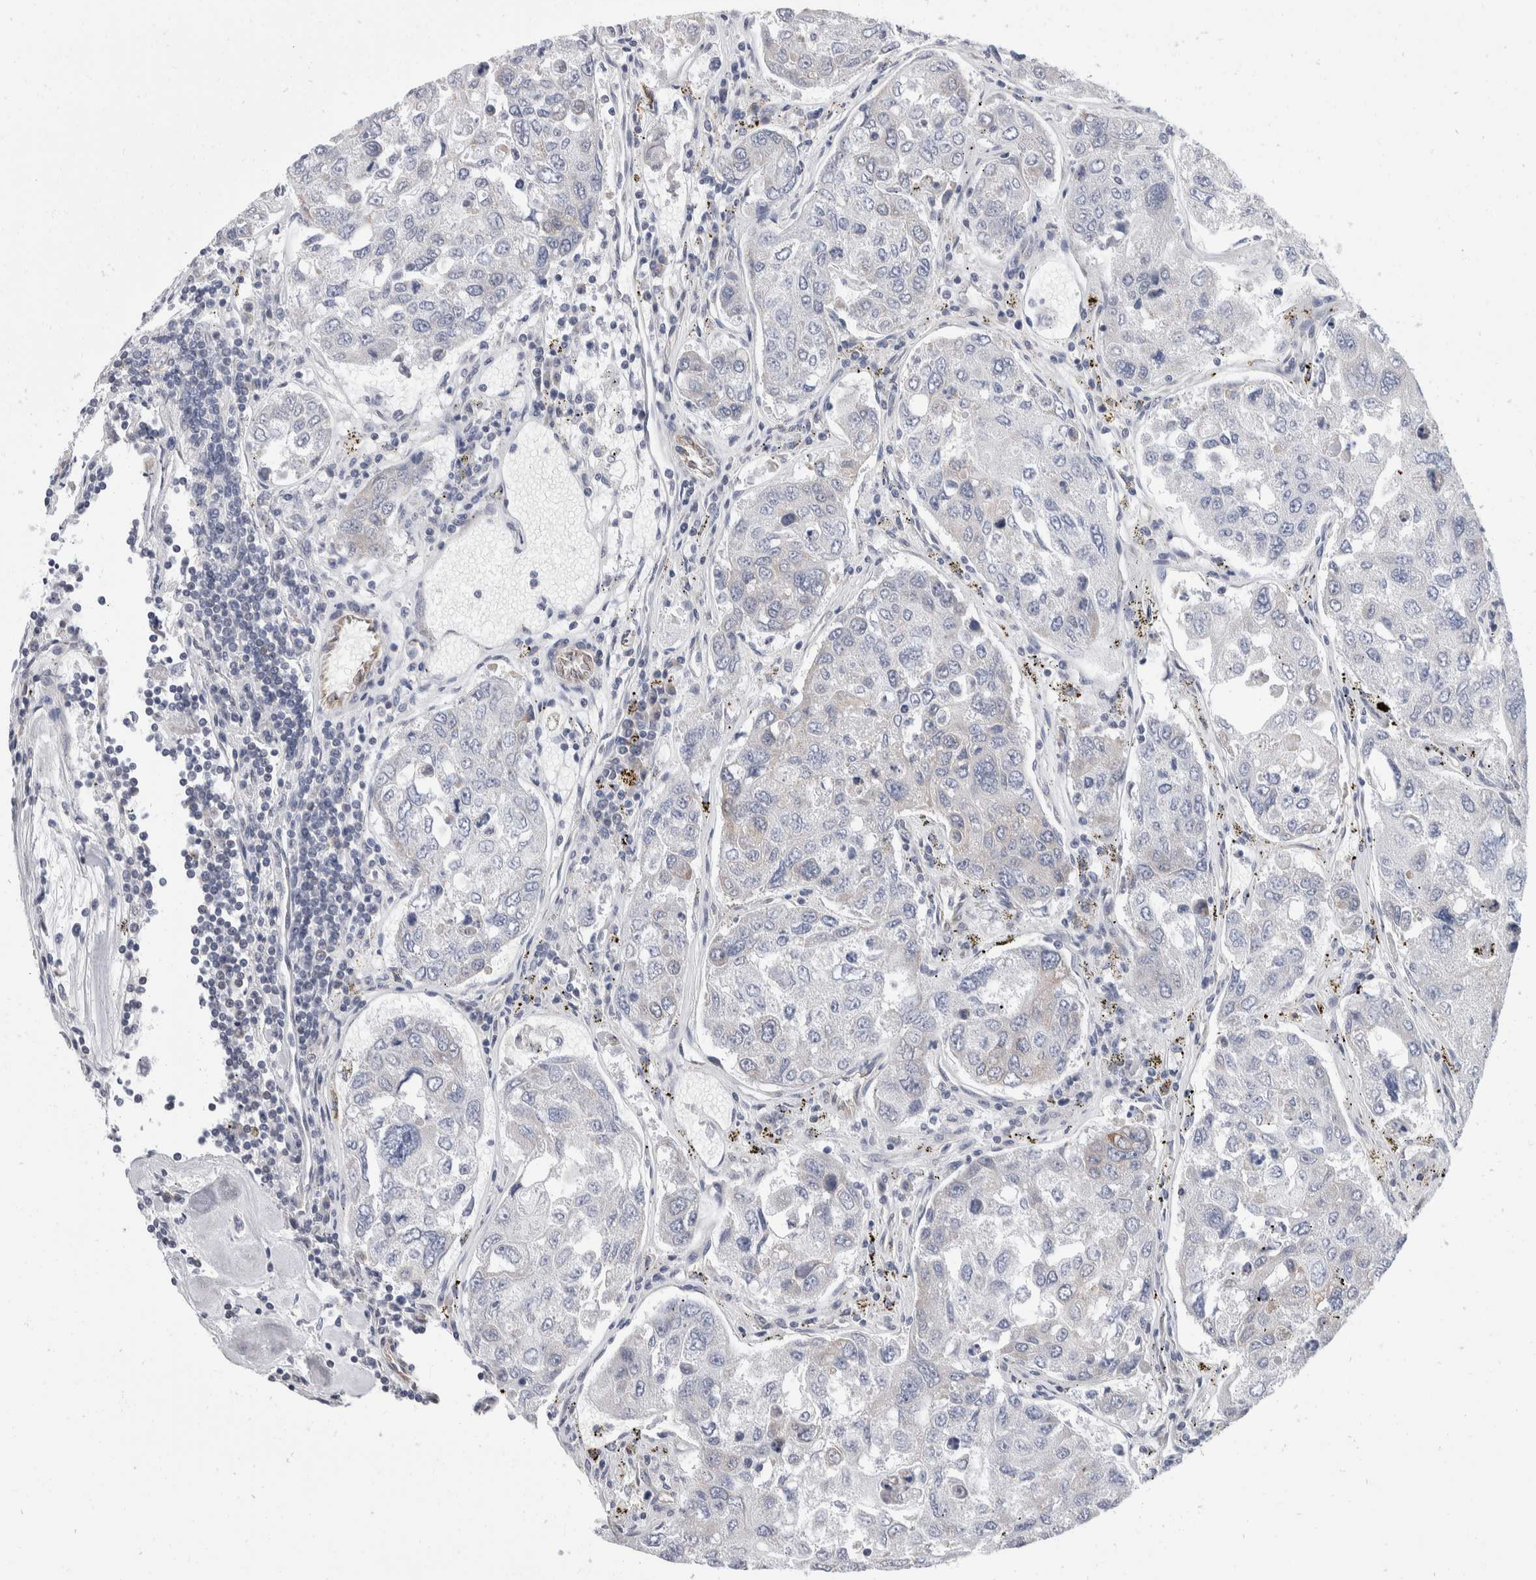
{"staining": {"intensity": "negative", "quantity": "none", "location": "none"}, "tissue": "urothelial cancer", "cell_type": "Tumor cells", "image_type": "cancer", "snomed": [{"axis": "morphology", "description": "Urothelial carcinoma, High grade"}, {"axis": "topography", "description": "Lymph node"}, {"axis": "topography", "description": "Urinary bladder"}], "caption": "Micrograph shows no significant protein staining in tumor cells of urothelial cancer.", "gene": "TMEM245", "patient": {"sex": "male", "age": 51}}